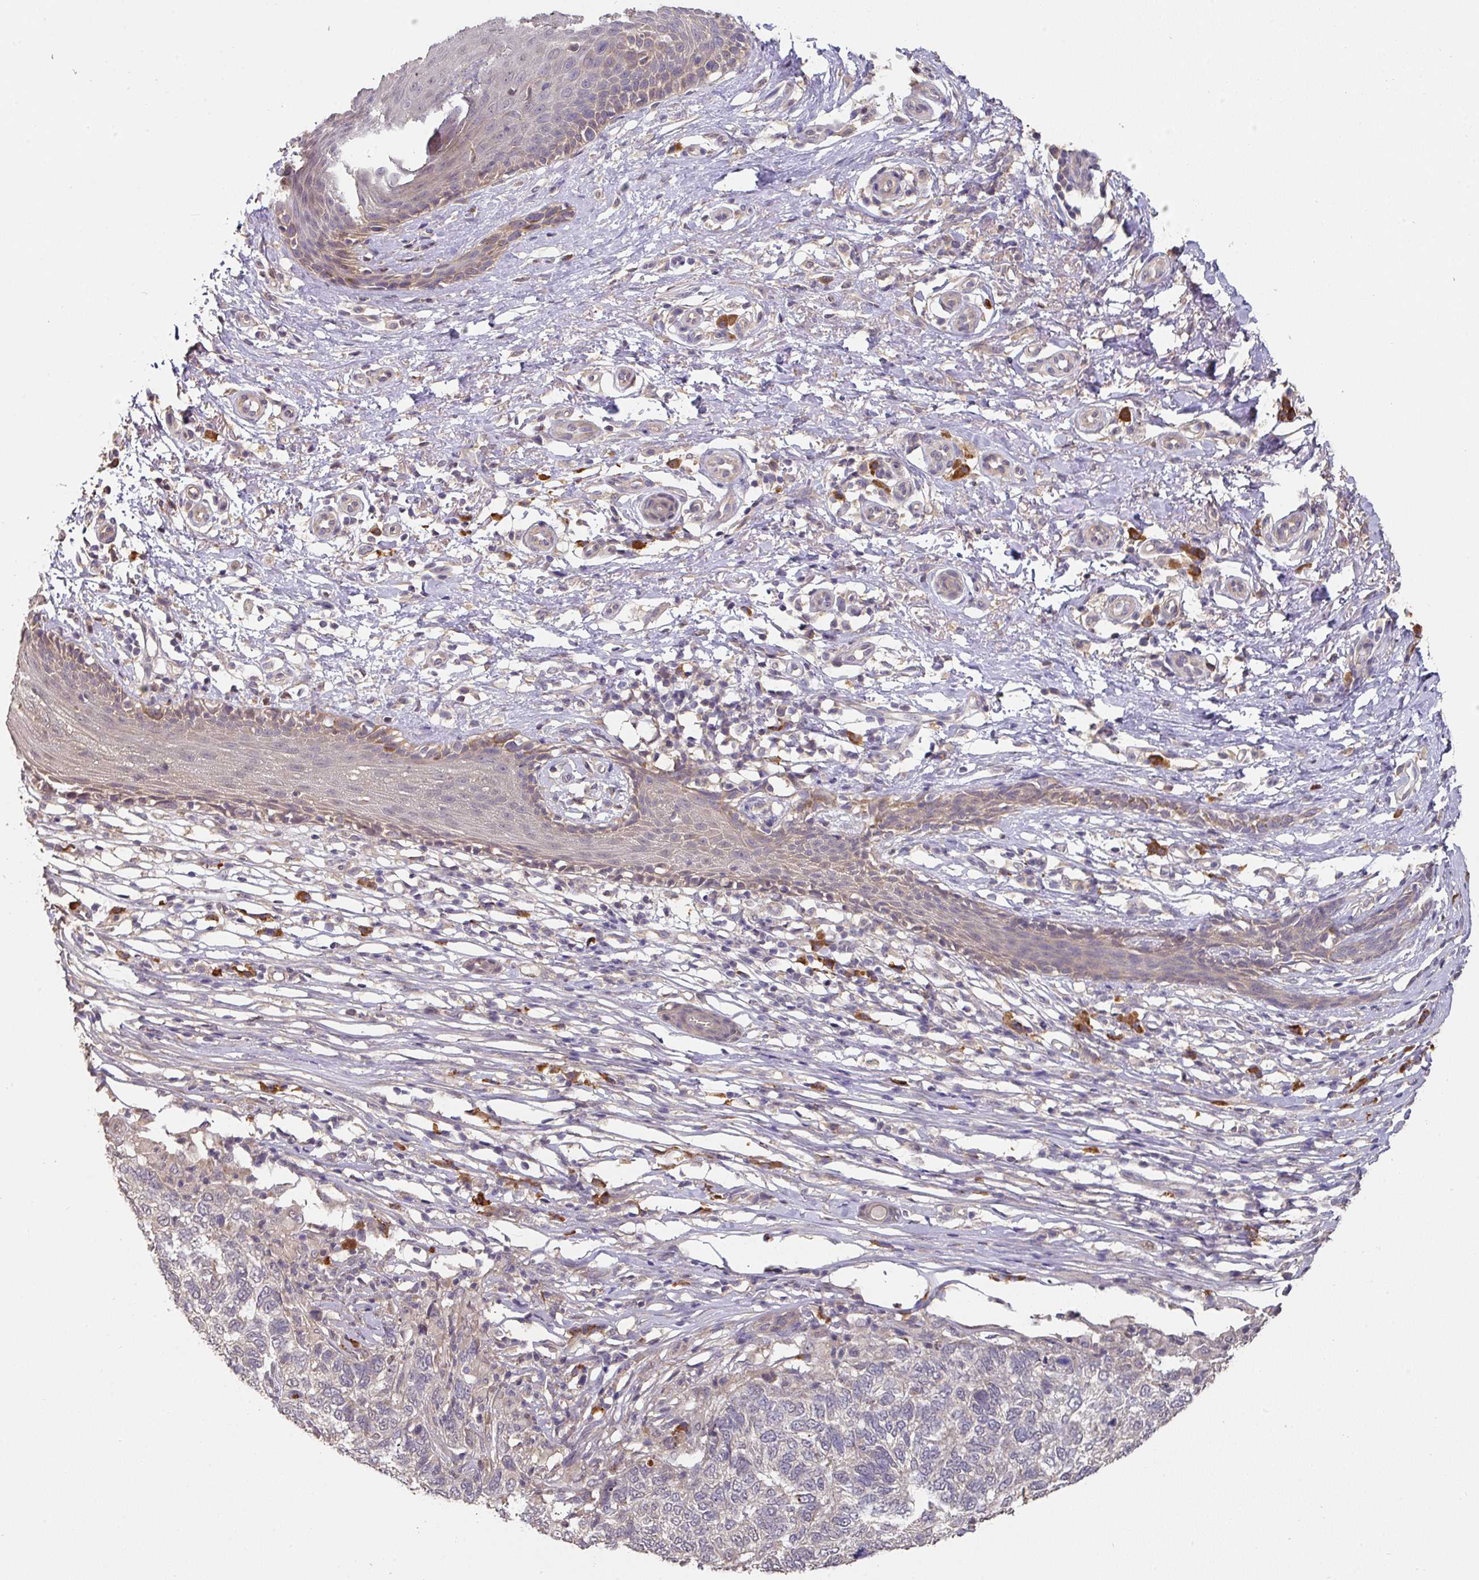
{"staining": {"intensity": "negative", "quantity": "none", "location": "none"}, "tissue": "skin cancer", "cell_type": "Tumor cells", "image_type": "cancer", "snomed": [{"axis": "morphology", "description": "Basal cell carcinoma"}, {"axis": "topography", "description": "Skin"}], "caption": "An IHC histopathology image of skin cancer is shown. There is no staining in tumor cells of skin cancer.", "gene": "ACVR2B", "patient": {"sex": "female", "age": 65}}